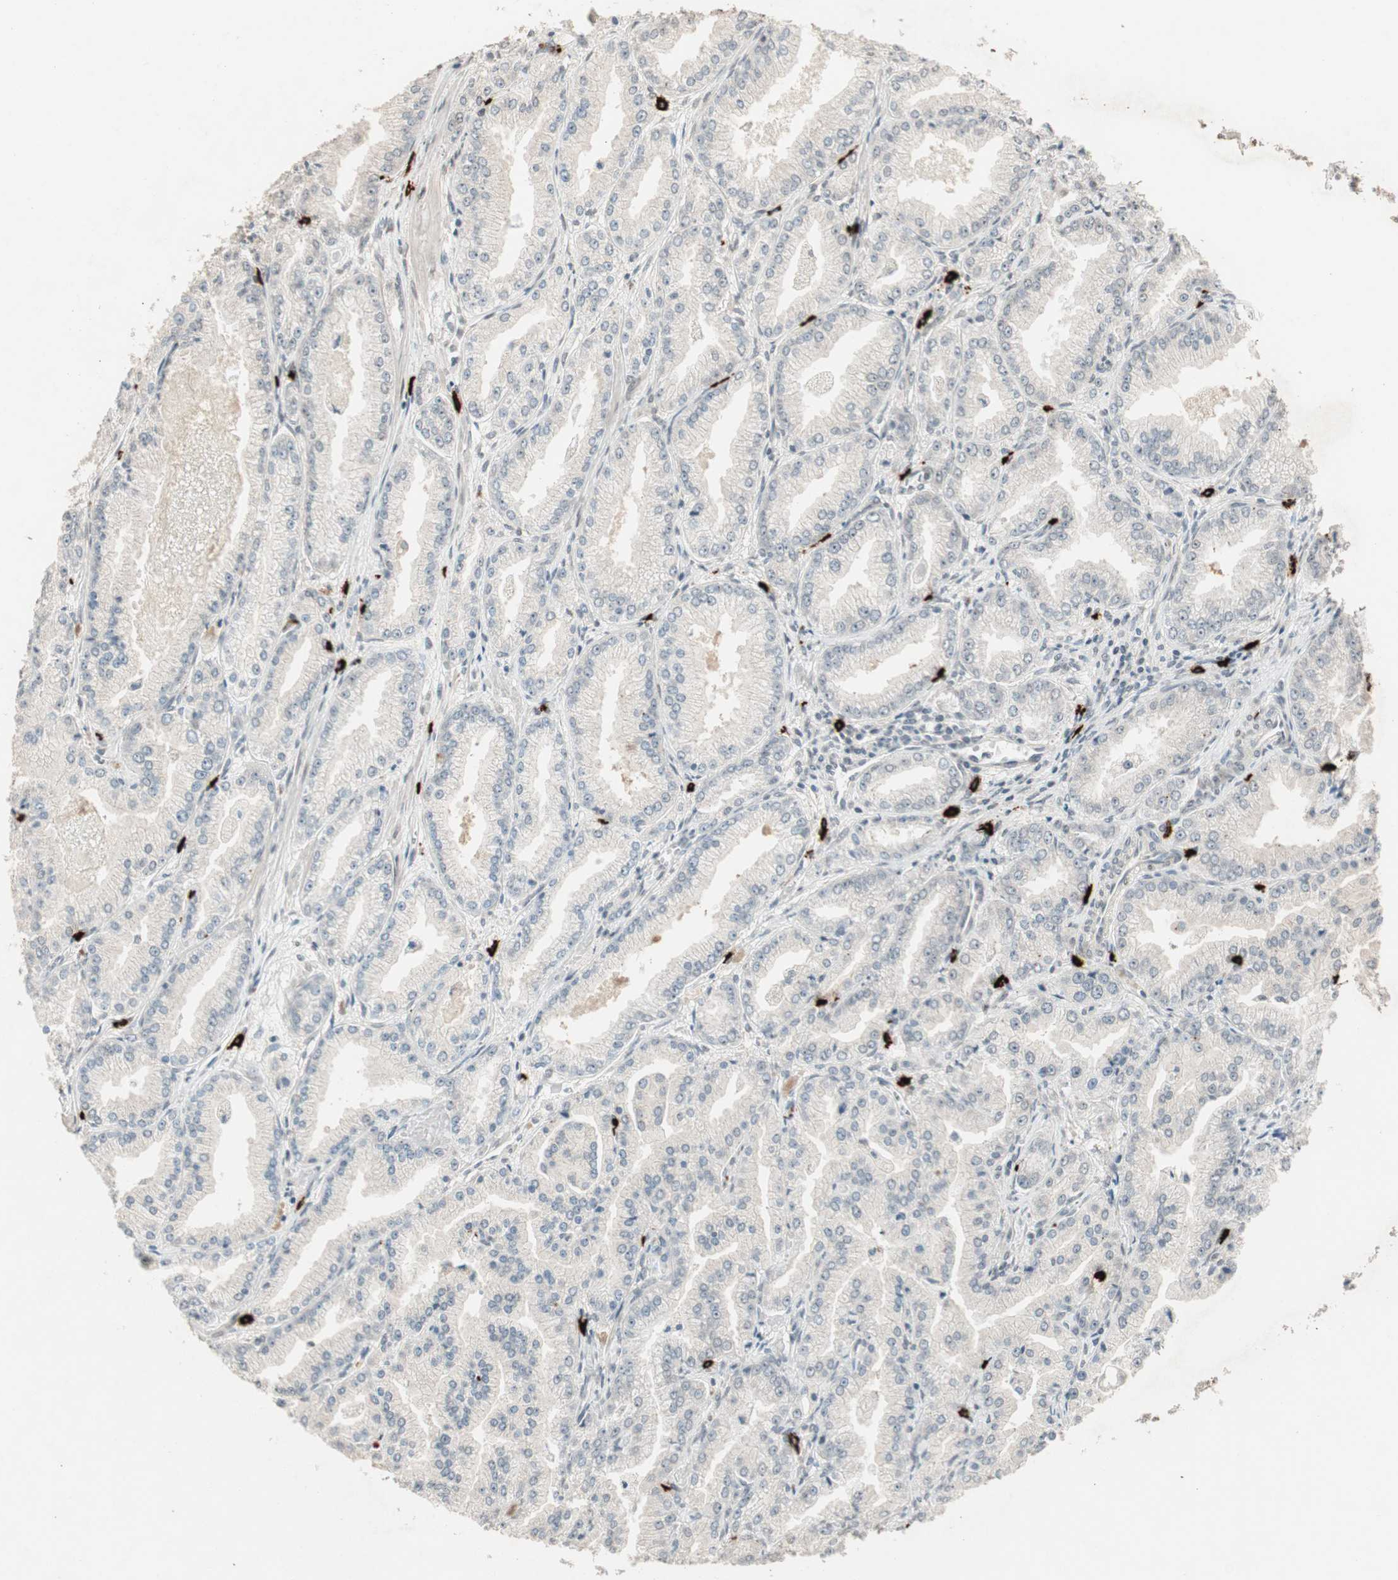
{"staining": {"intensity": "negative", "quantity": "none", "location": "none"}, "tissue": "prostate cancer", "cell_type": "Tumor cells", "image_type": "cancer", "snomed": [{"axis": "morphology", "description": "Adenocarcinoma, High grade"}, {"axis": "topography", "description": "Prostate"}], "caption": "Immunohistochemistry micrograph of neoplastic tissue: prostate cancer stained with DAB (3,3'-diaminobenzidine) reveals no significant protein expression in tumor cells. (Brightfield microscopy of DAB (3,3'-diaminobenzidine) immunohistochemistry at high magnification).", "gene": "ETV4", "patient": {"sex": "male", "age": 61}}